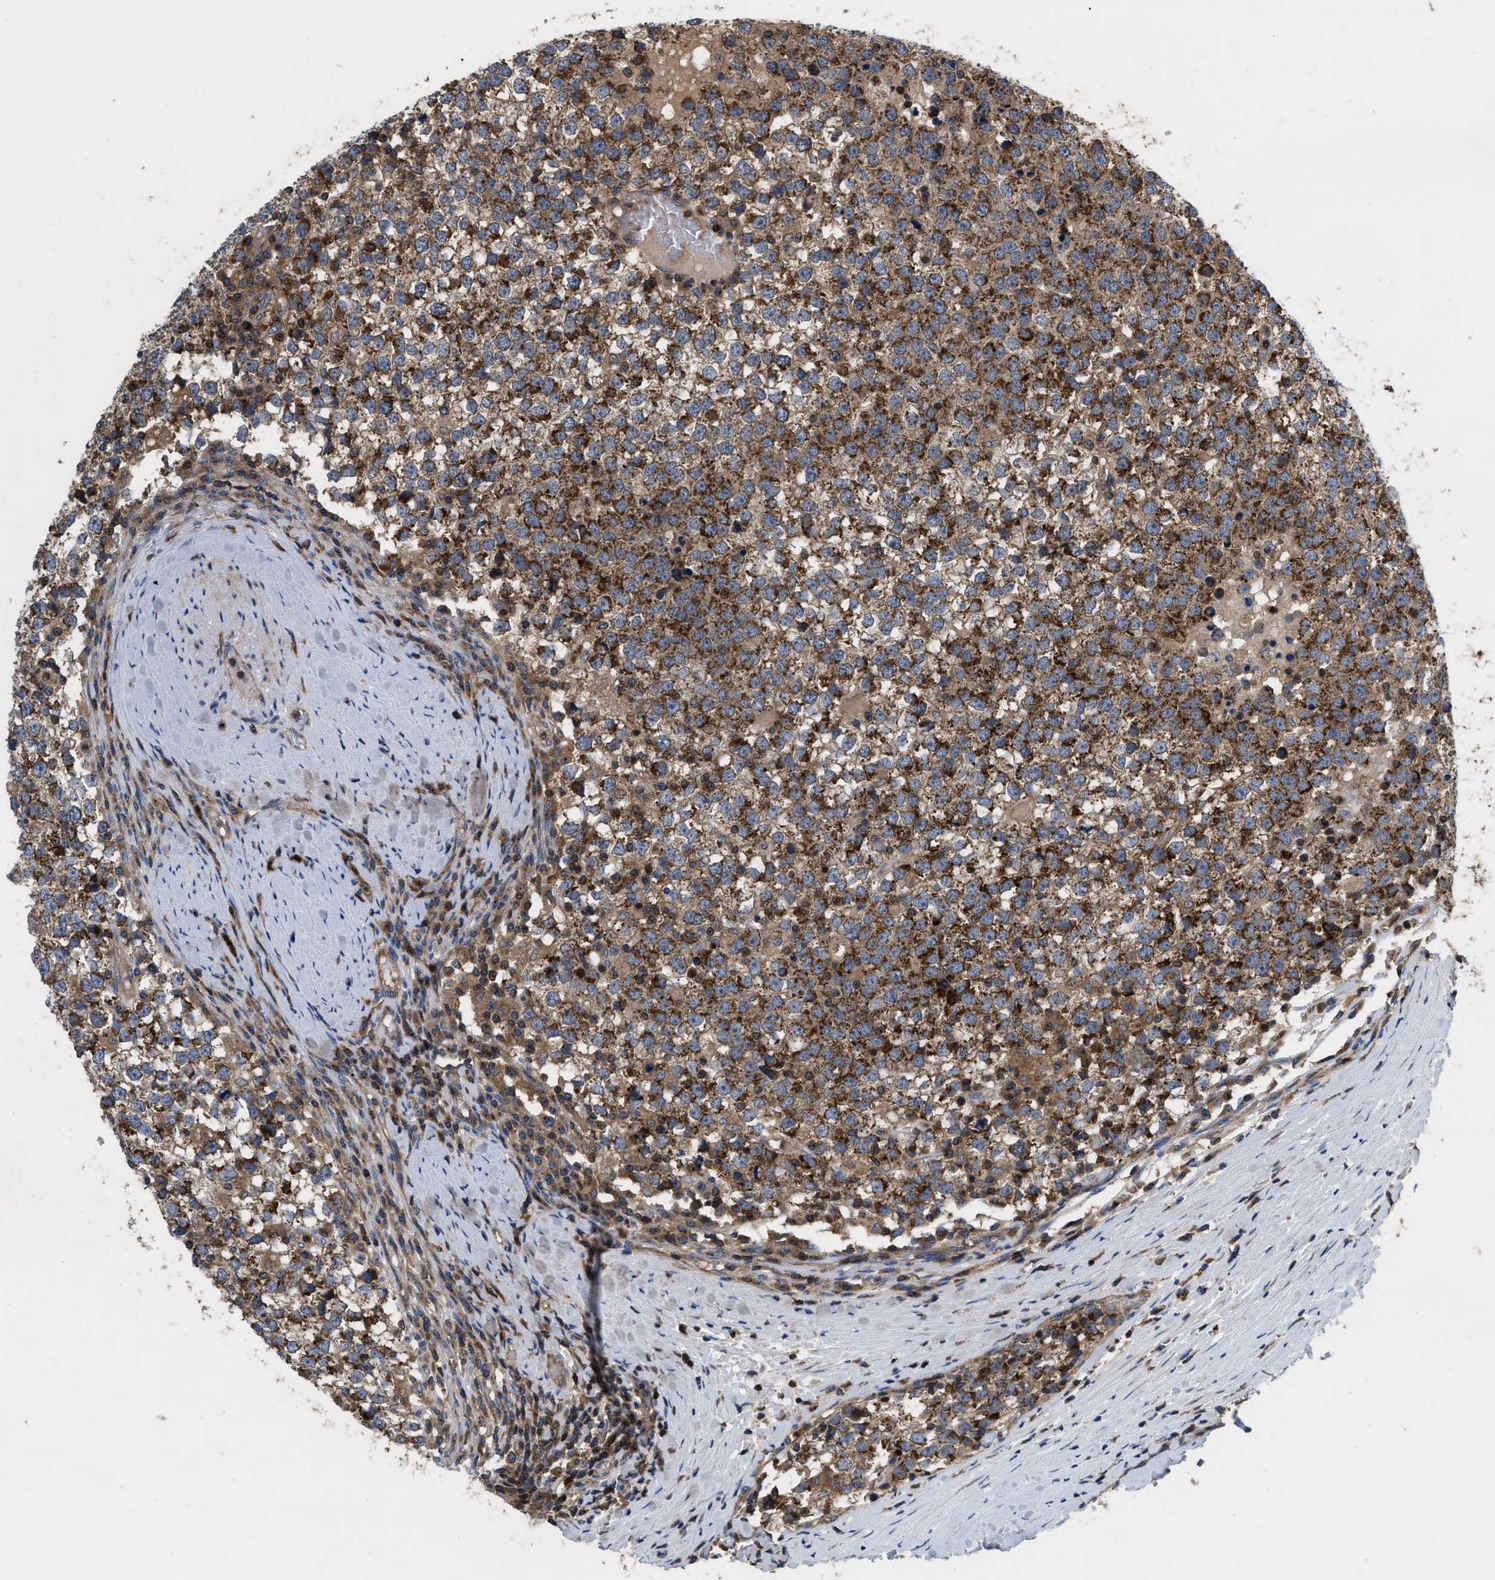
{"staining": {"intensity": "strong", "quantity": ">75%", "location": "cytoplasmic/membranous"}, "tissue": "testis cancer", "cell_type": "Tumor cells", "image_type": "cancer", "snomed": [{"axis": "morphology", "description": "Seminoma, NOS"}, {"axis": "topography", "description": "Testis"}], "caption": "A high-resolution micrograph shows immunohistochemistry staining of testis seminoma, which displays strong cytoplasmic/membranous staining in about >75% of tumor cells.", "gene": "YBEY", "patient": {"sex": "male", "age": 65}}